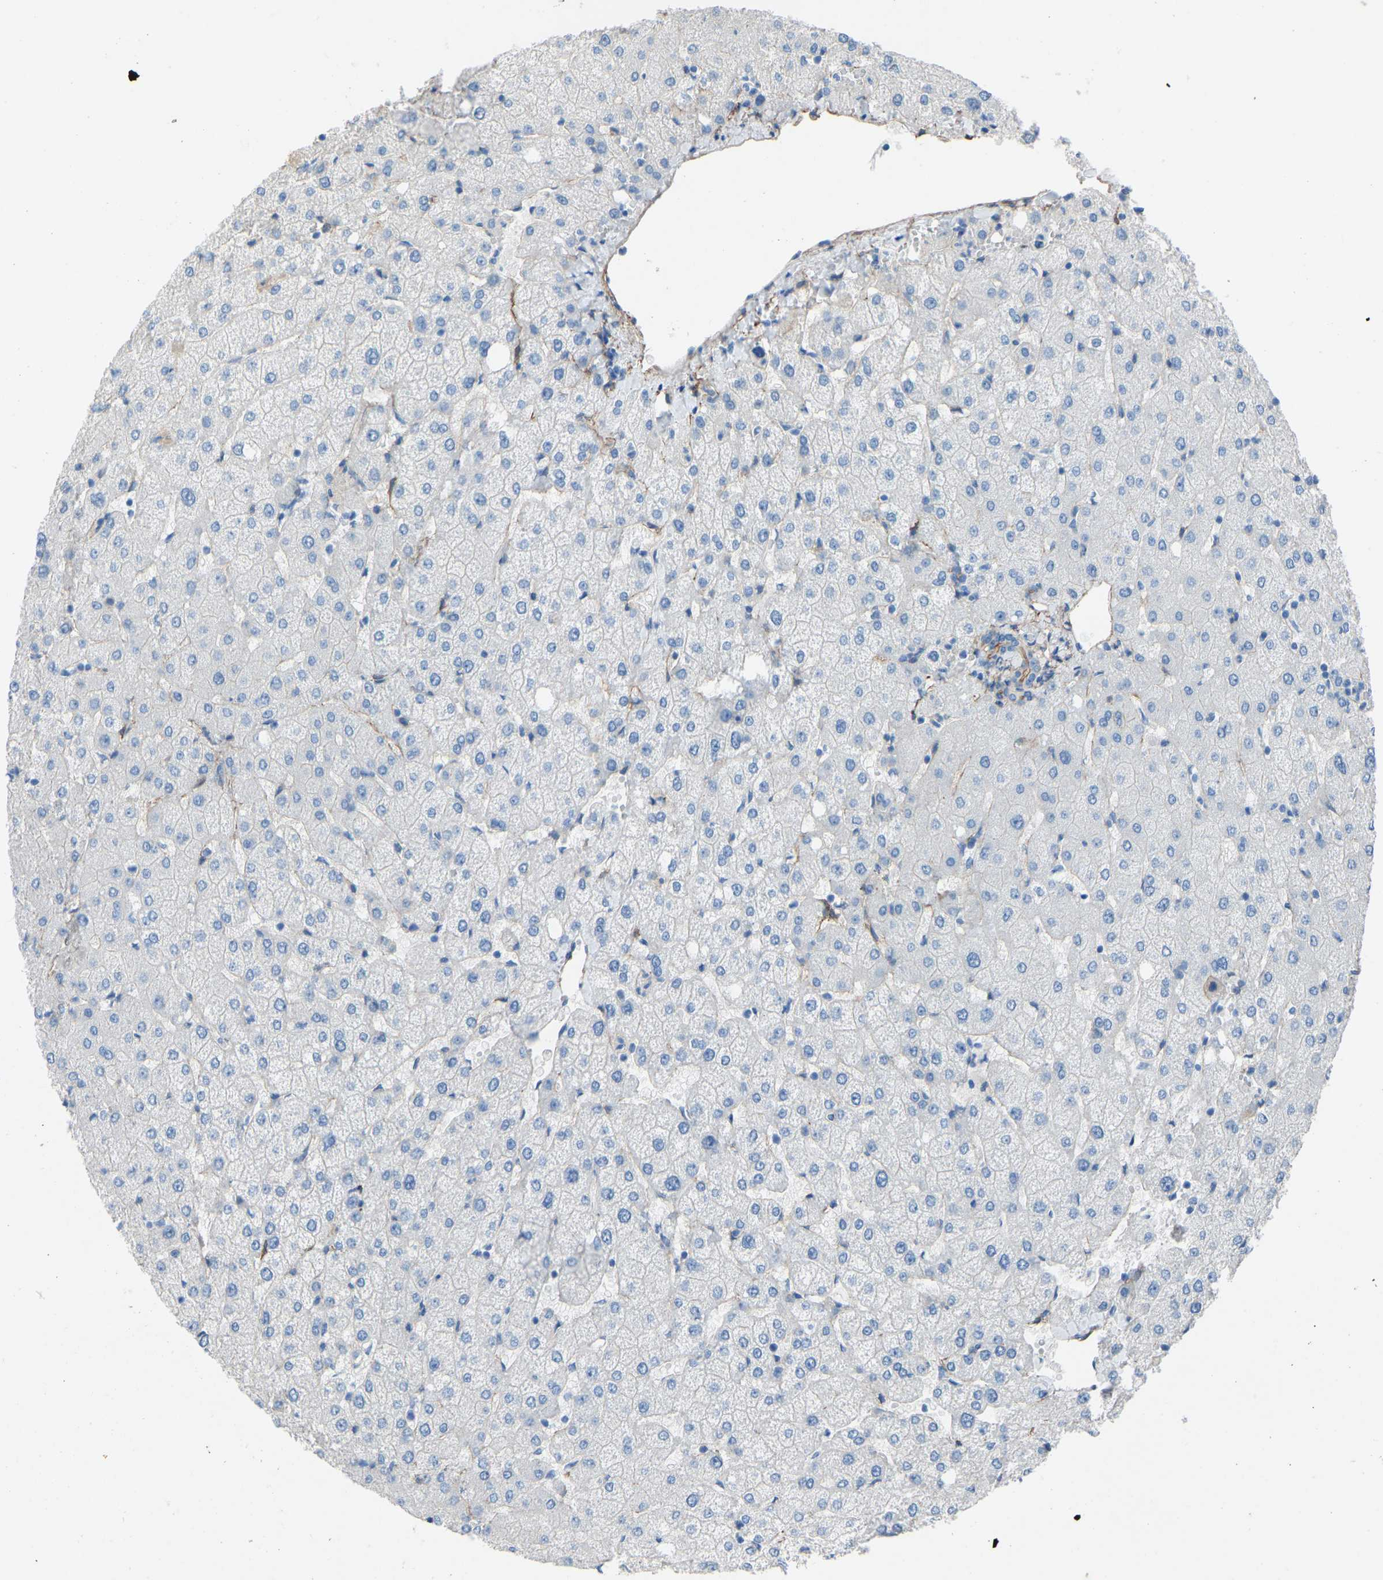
{"staining": {"intensity": "weak", "quantity": "25%-75%", "location": "cytoplasmic/membranous"}, "tissue": "liver", "cell_type": "Cholangiocytes", "image_type": "normal", "snomed": [{"axis": "morphology", "description": "Normal tissue, NOS"}, {"axis": "topography", "description": "Liver"}], "caption": "High-power microscopy captured an immunohistochemistry (IHC) histopathology image of unremarkable liver, revealing weak cytoplasmic/membranous expression in approximately 25%-75% of cholangiocytes.", "gene": "MYH10", "patient": {"sex": "female", "age": 54}}